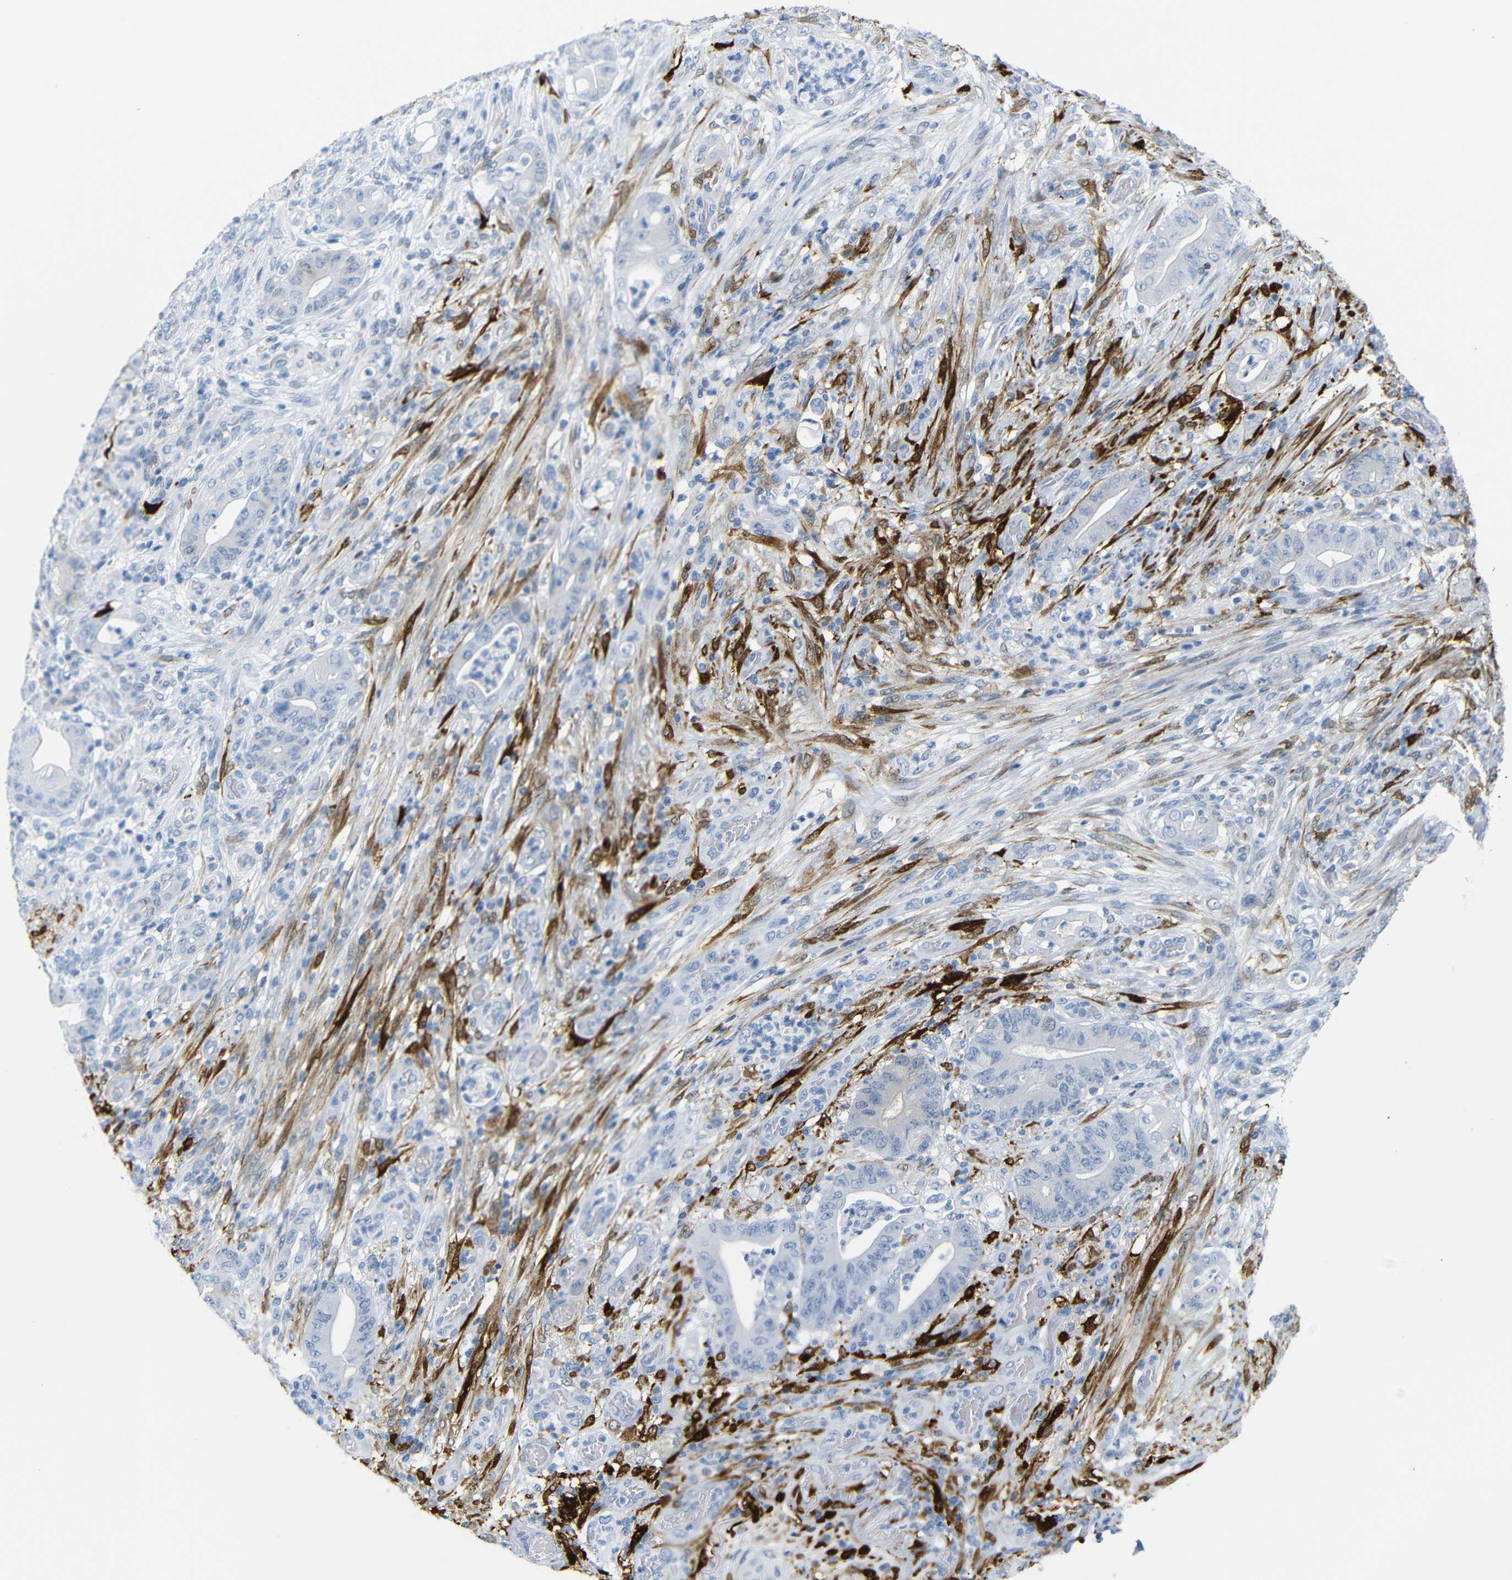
{"staining": {"intensity": "weak", "quantity": "<25%", "location": "cytoplasmic/membranous"}, "tissue": "stomach cancer", "cell_type": "Tumor cells", "image_type": "cancer", "snomed": [{"axis": "morphology", "description": "Adenocarcinoma, NOS"}, {"axis": "topography", "description": "Stomach"}], "caption": "This is an immunohistochemistry image of adenocarcinoma (stomach). There is no expression in tumor cells.", "gene": "MT1A", "patient": {"sex": "female", "age": 73}}